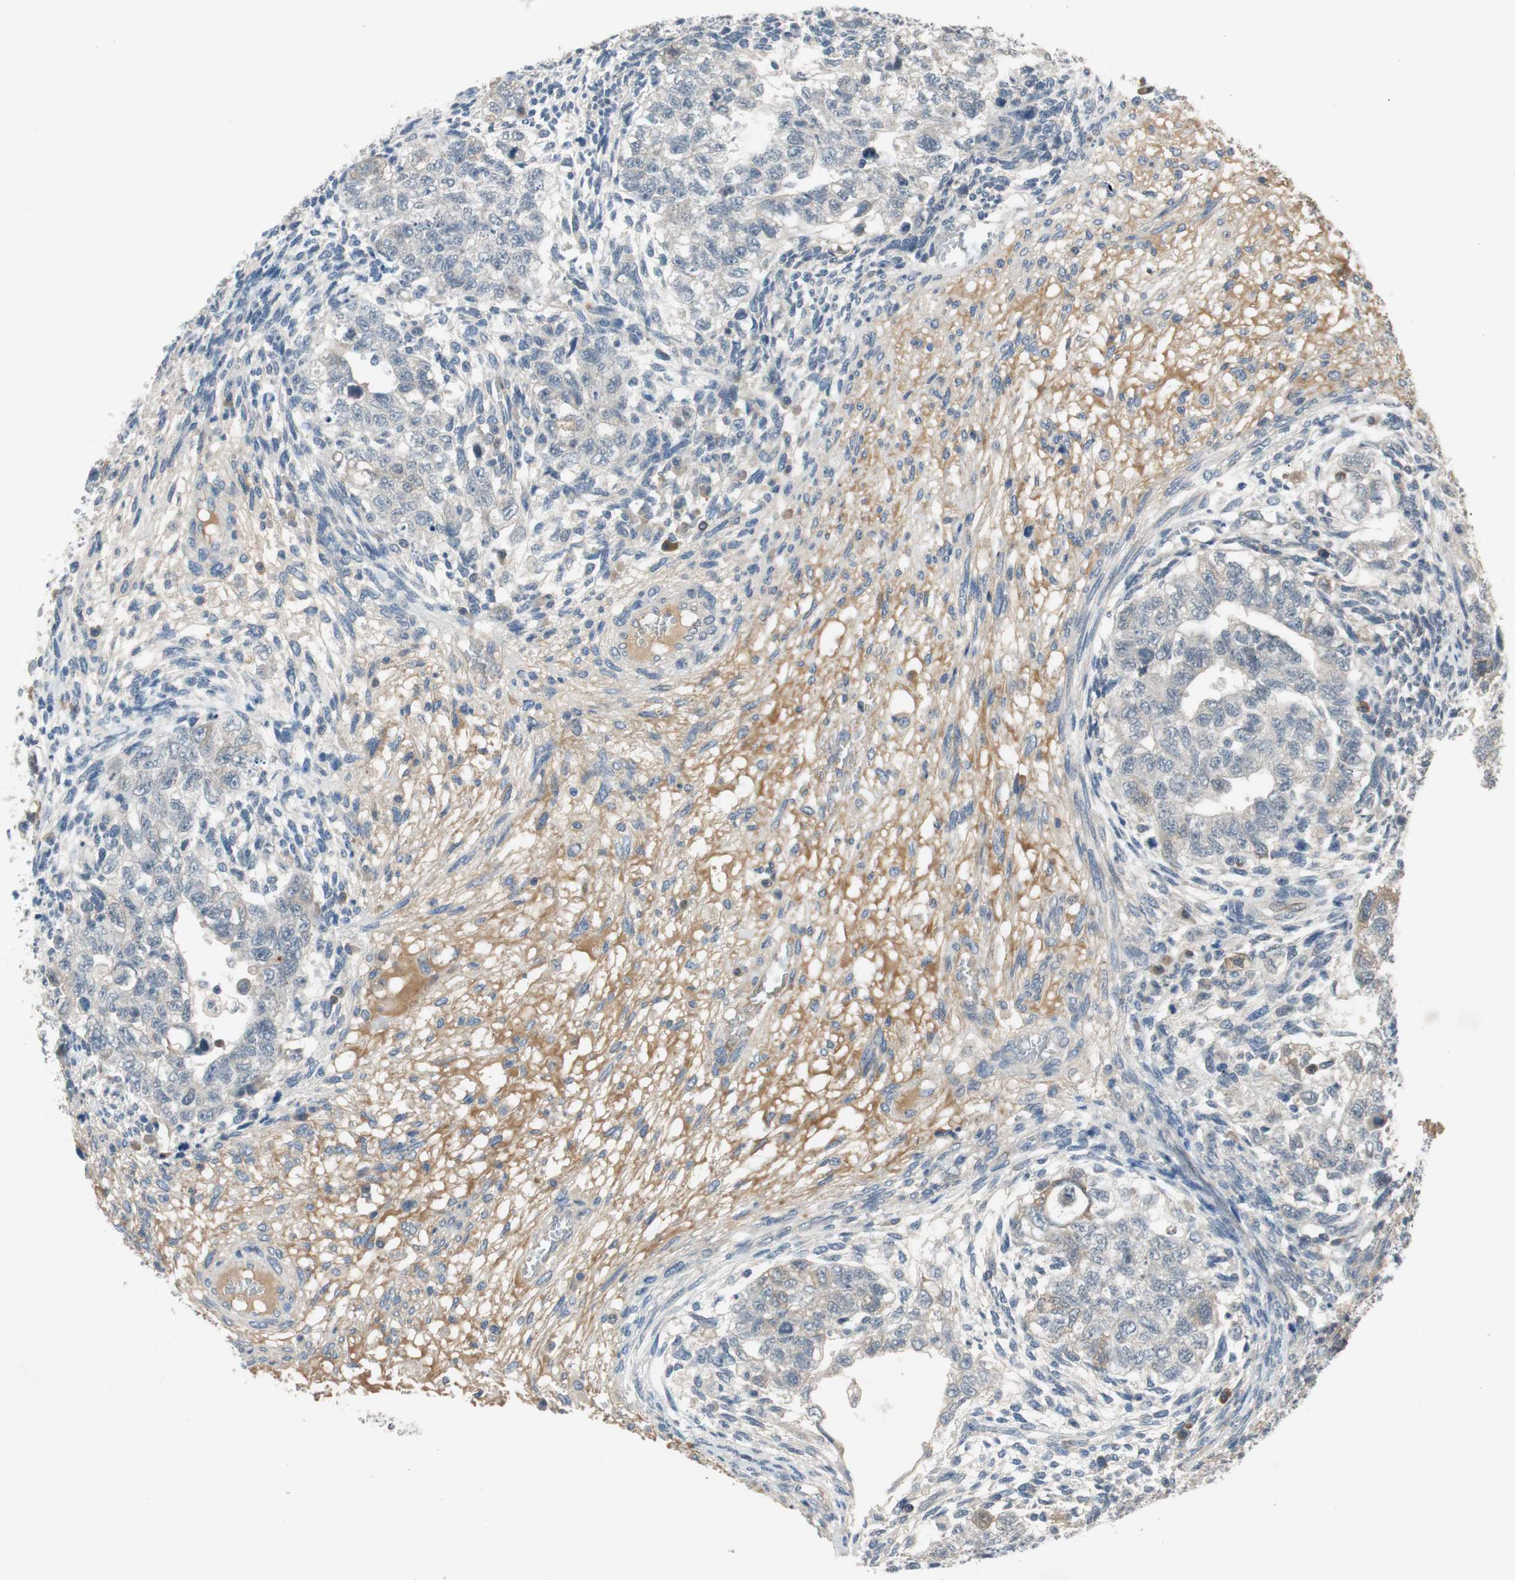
{"staining": {"intensity": "weak", "quantity": "25%-75%", "location": "cytoplasmic/membranous"}, "tissue": "testis cancer", "cell_type": "Tumor cells", "image_type": "cancer", "snomed": [{"axis": "morphology", "description": "Normal tissue, NOS"}, {"axis": "morphology", "description": "Carcinoma, Embryonal, NOS"}, {"axis": "topography", "description": "Testis"}], "caption": "Immunohistochemical staining of testis embryonal carcinoma displays low levels of weak cytoplasmic/membranous protein positivity in approximately 25%-75% of tumor cells.", "gene": "COL12A1", "patient": {"sex": "male", "age": 36}}